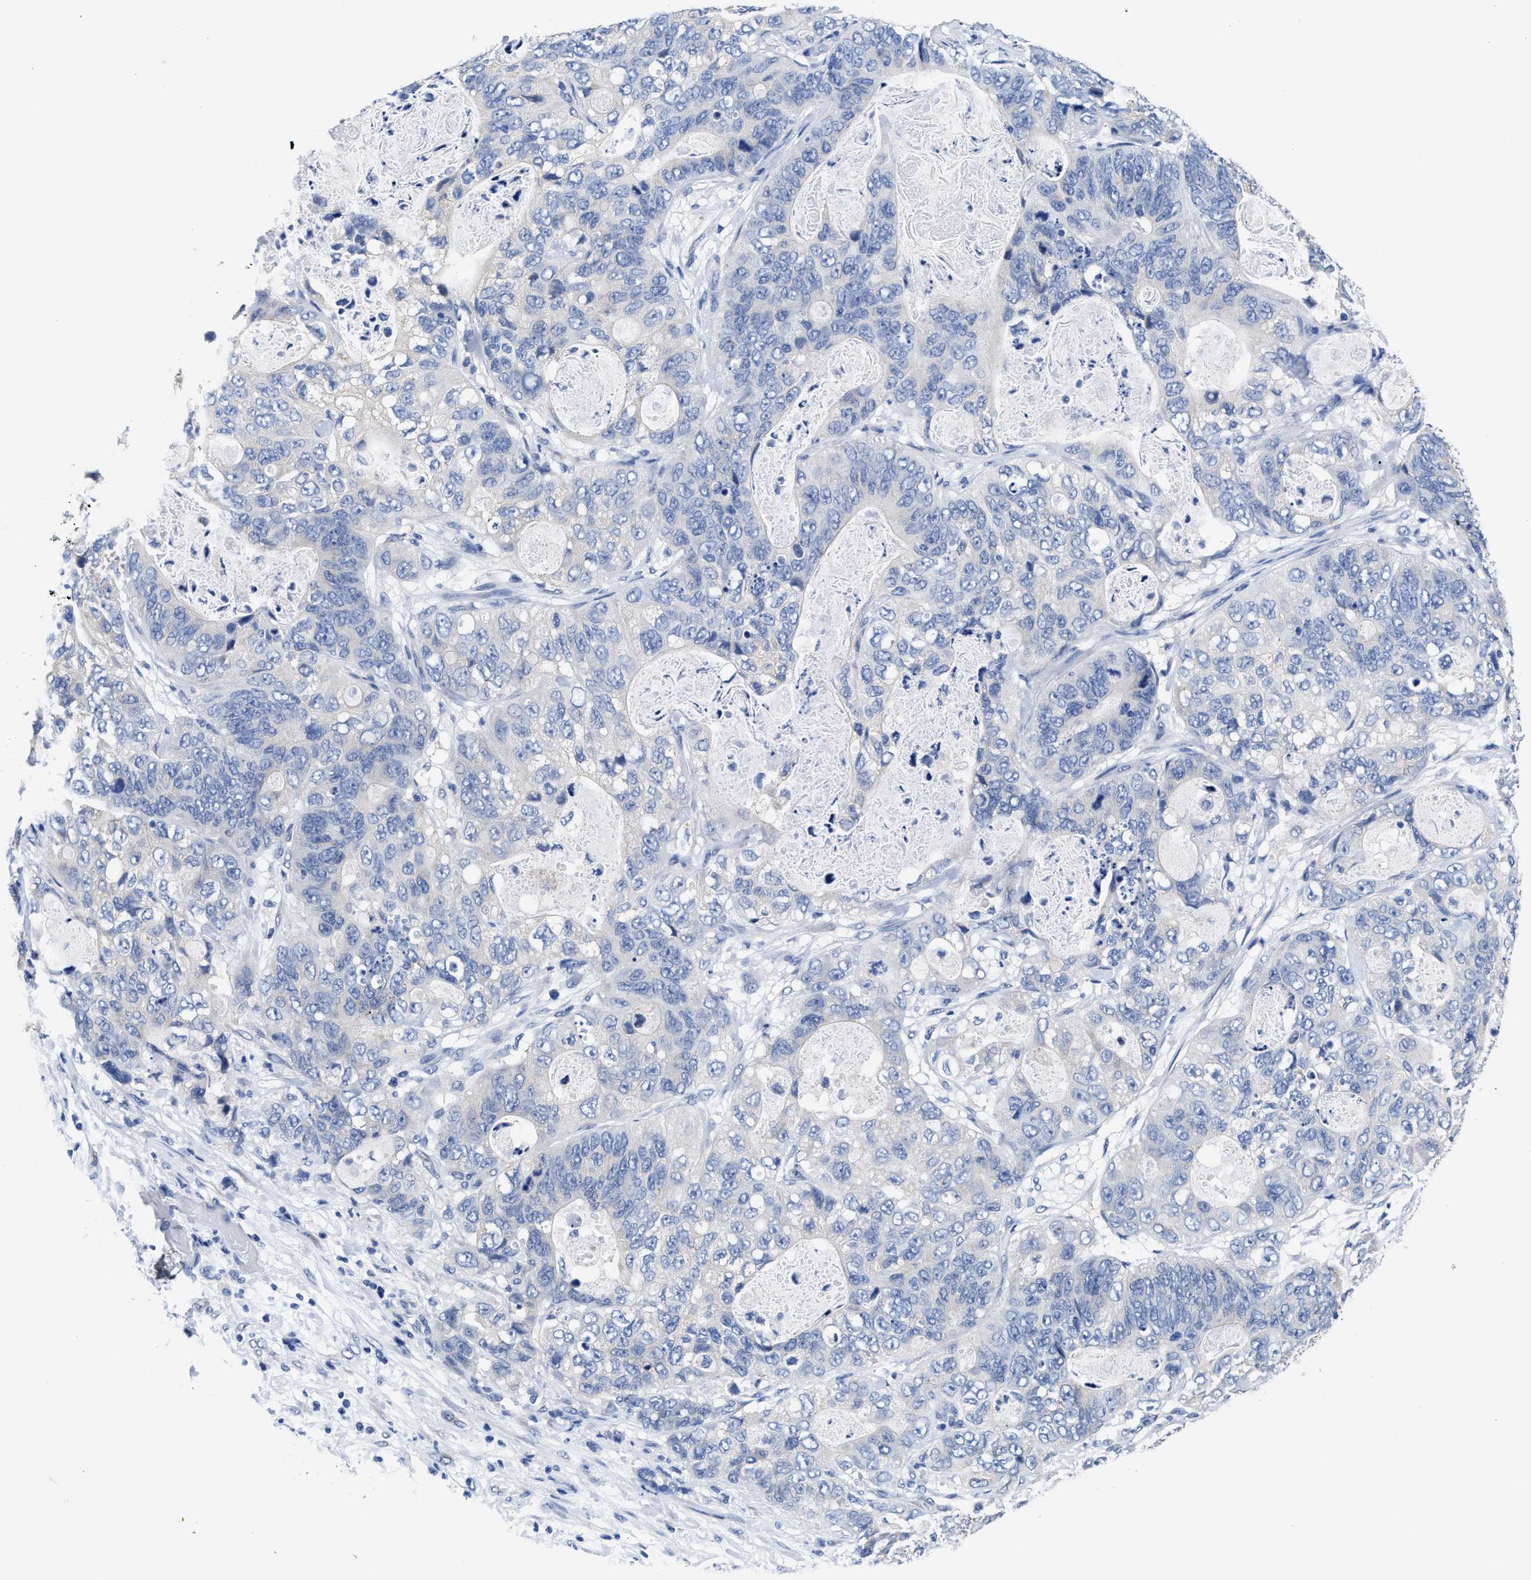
{"staining": {"intensity": "negative", "quantity": "none", "location": "none"}, "tissue": "stomach cancer", "cell_type": "Tumor cells", "image_type": "cancer", "snomed": [{"axis": "morphology", "description": "Normal tissue, NOS"}, {"axis": "morphology", "description": "Adenocarcinoma, NOS"}, {"axis": "topography", "description": "Stomach"}], "caption": "This micrograph is of adenocarcinoma (stomach) stained with immunohistochemistry (IHC) to label a protein in brown with the nuclei are counter-stained blue. There is no staining in tumor cells. (DAB (3,3'-diaminobenzidine) IHC with hematoxylin counter stain).", "gene": "HOOK1", "patient": {"sex": "female", "age": 89}}